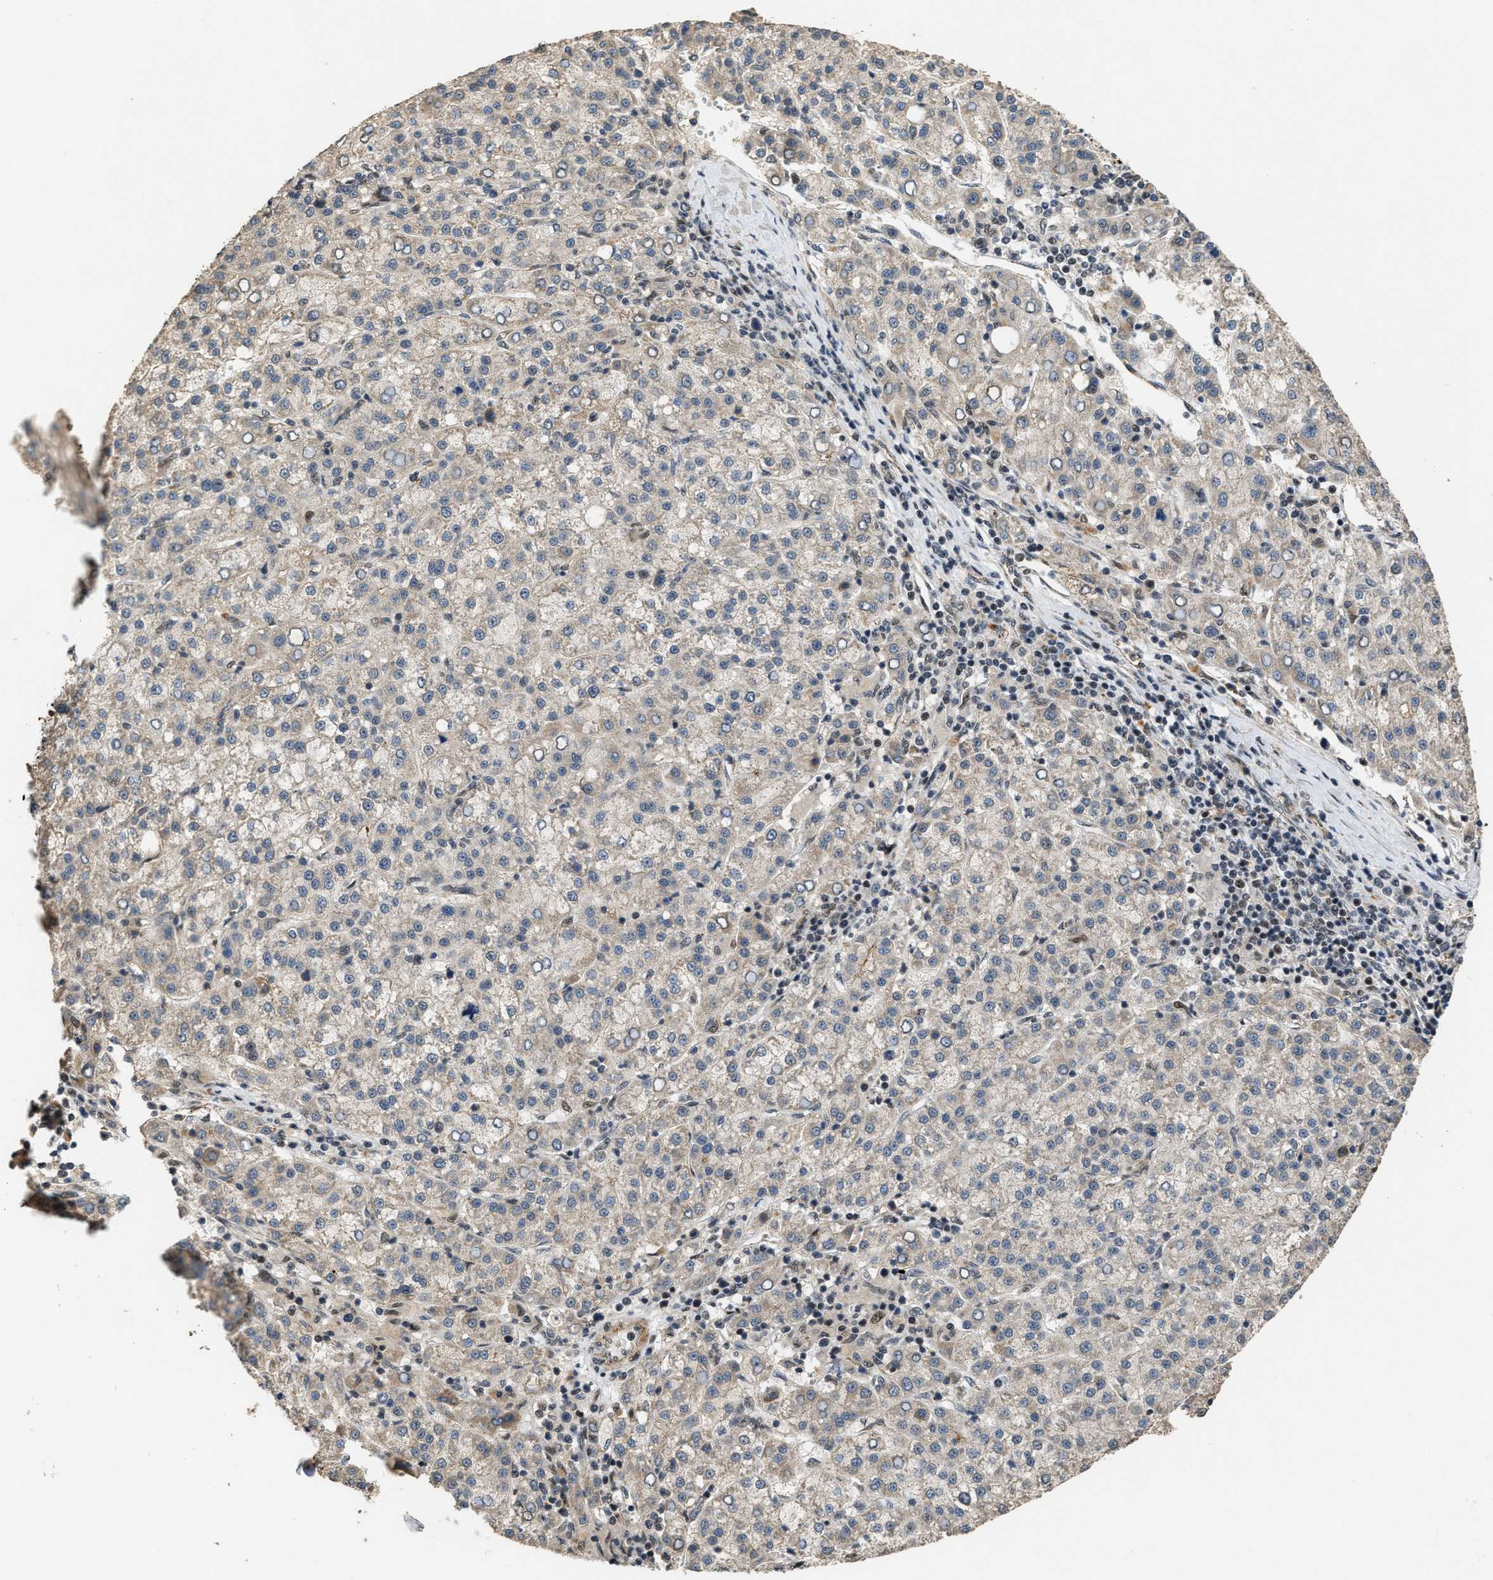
{"staining": {"intensity": "weak", "quantity": "<25%", "location": "cytoplasmic/membranous"}, "tissue": "liver cancer", "cell_type": "Tumor cells", "image_type": "cancer", "snomed": [{"axis": "morphology", "description": "Carcinoma, Hepatocellular, NOS"}, {"axis": "topography", "description": "Liver"}], "caption": "A high-resolution image shows immunohistochemistry staining of liver cancer, which exhibits no significant positivity in tumor cells.", "gene": "DPF2", "patient": {"sex": "female", "age": 58}}